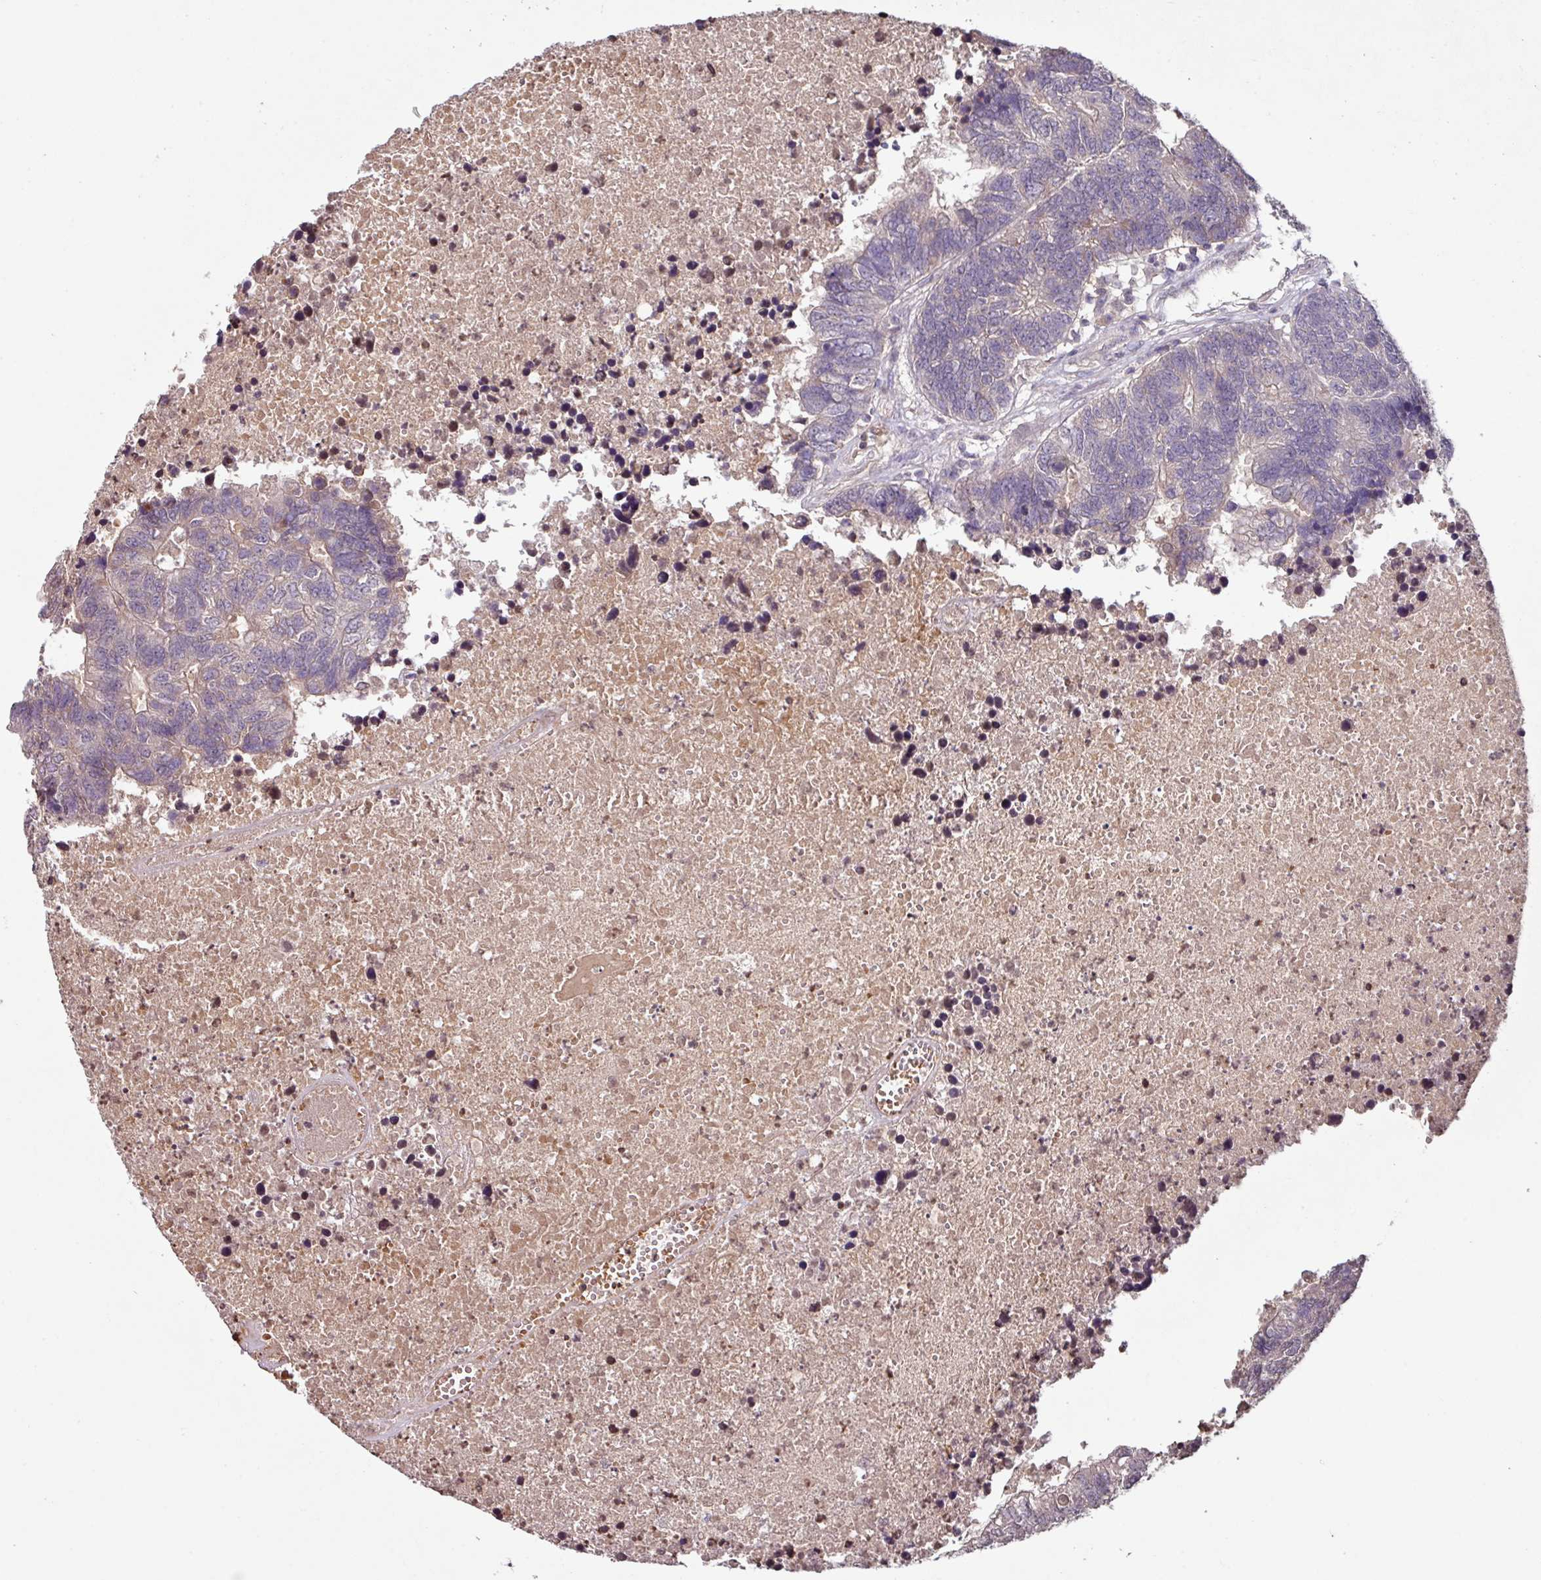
{"staining": {"intensity": "negative", "quantity": "none", "location": "none"}, "tissue": "colorectal cancer", "cell_type": "Tumor cells", "image_type": "cancer", "snomed": [{"axis": "morphology", "description": "Adenocarcinoma, NOS"}, {"axis": "topography", "description": "Colon"}], "caption": "A histopathology image of human colorectal adenocarcinoma is negative for staining in tumor cells.", "gene": "SLC5A10", "patient": {"sex": "female", "age": 48}}